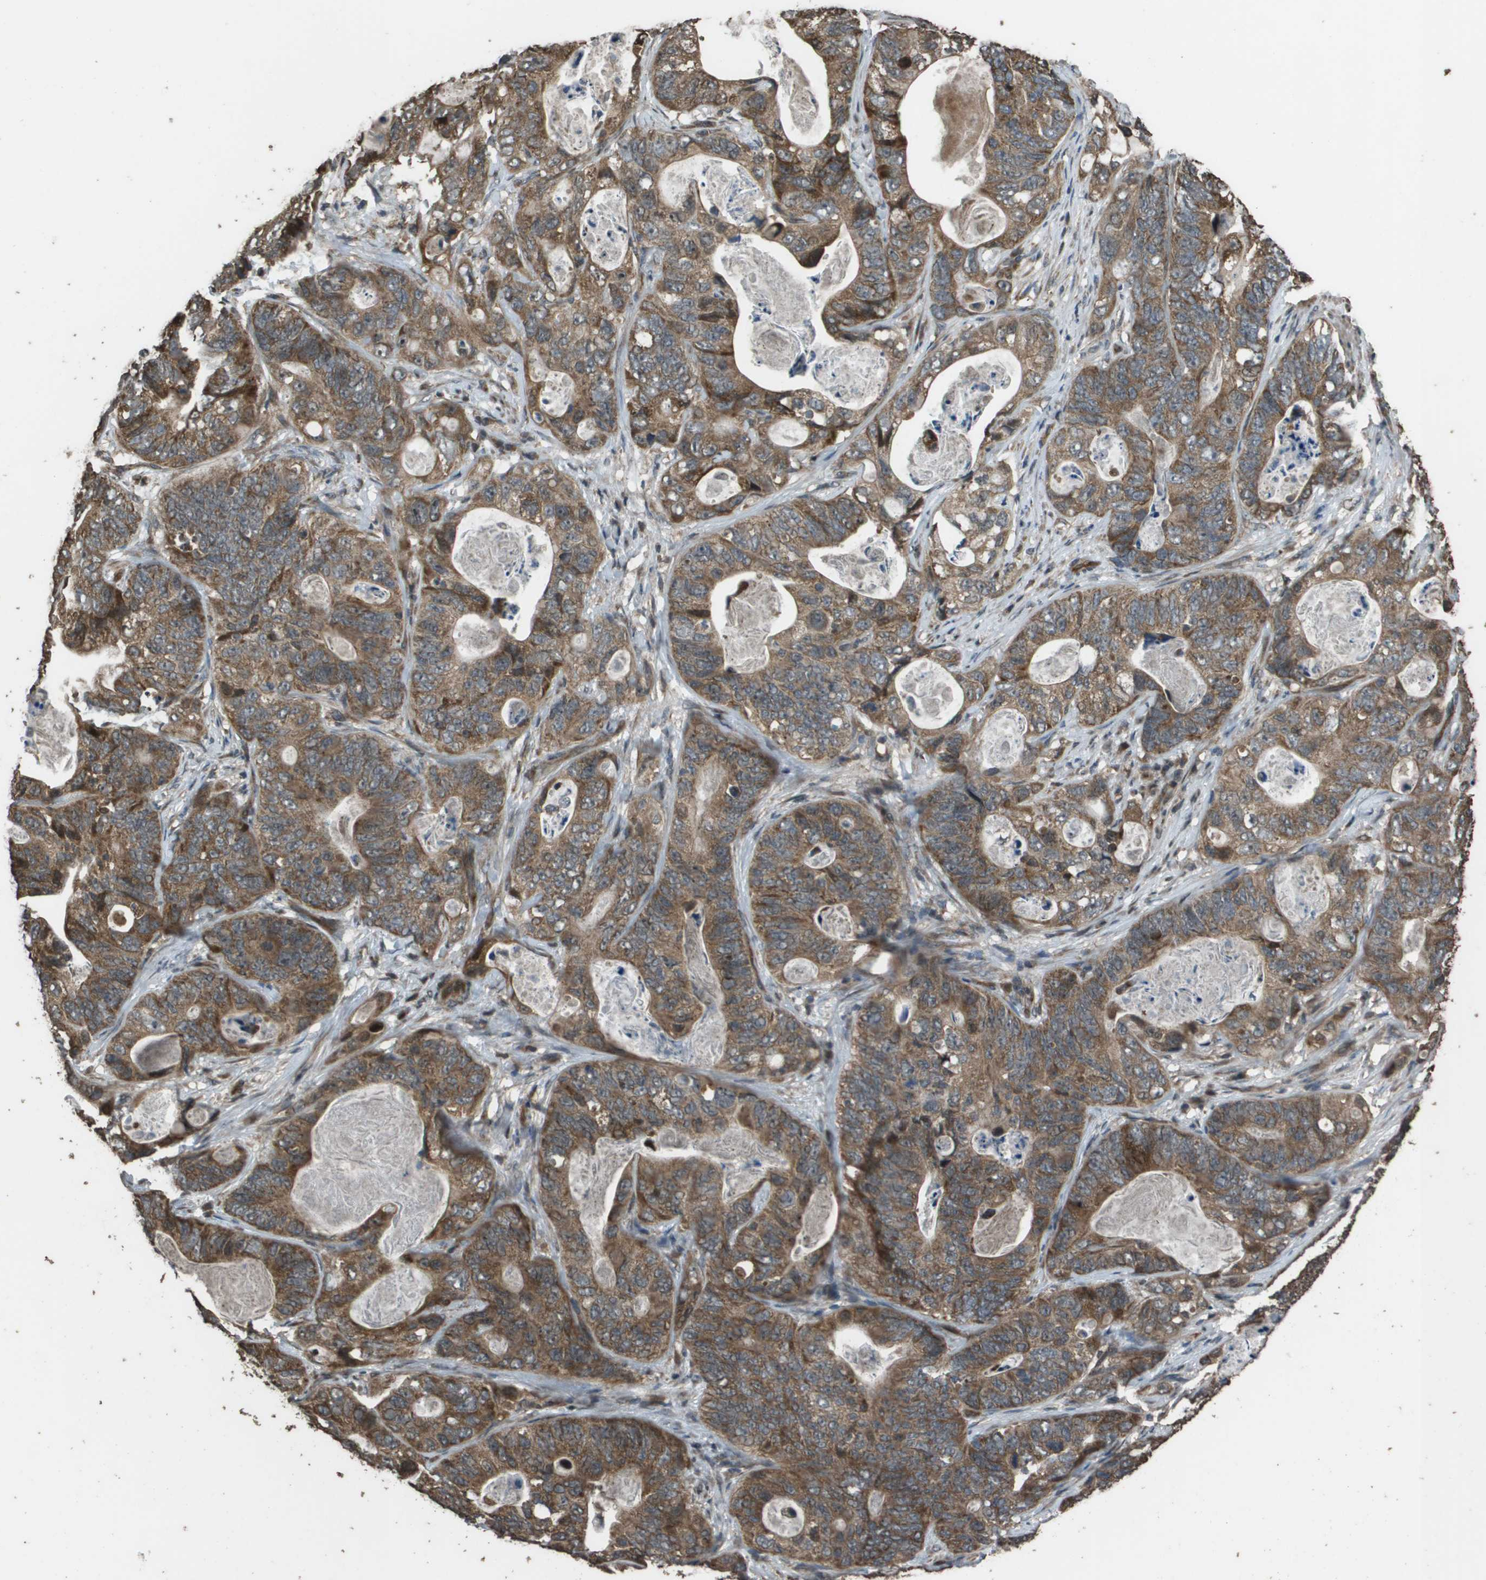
{"staining": {"intensity": "moderate", "quantity": ">75%", "location": "cytoplasmic/membranous"}, "tissue": "stomach cancer", "cell_type": "Tumor cells", "image_type": "cancer", "snomed": [{"axis": "morphology", "description": "Adenocarcinoma, NOS"}, {"axis": "topography", "description": "Stomach"}], "caption": "A micrograph showing moderate cytoplasmic/membranous staining in about >75% of tumor cells in stomach adenocarcinoma, as visualized by brown immunohistochemical staining.", "gene": "FIG4", "patient": {"sex": "female", "age": 89}}